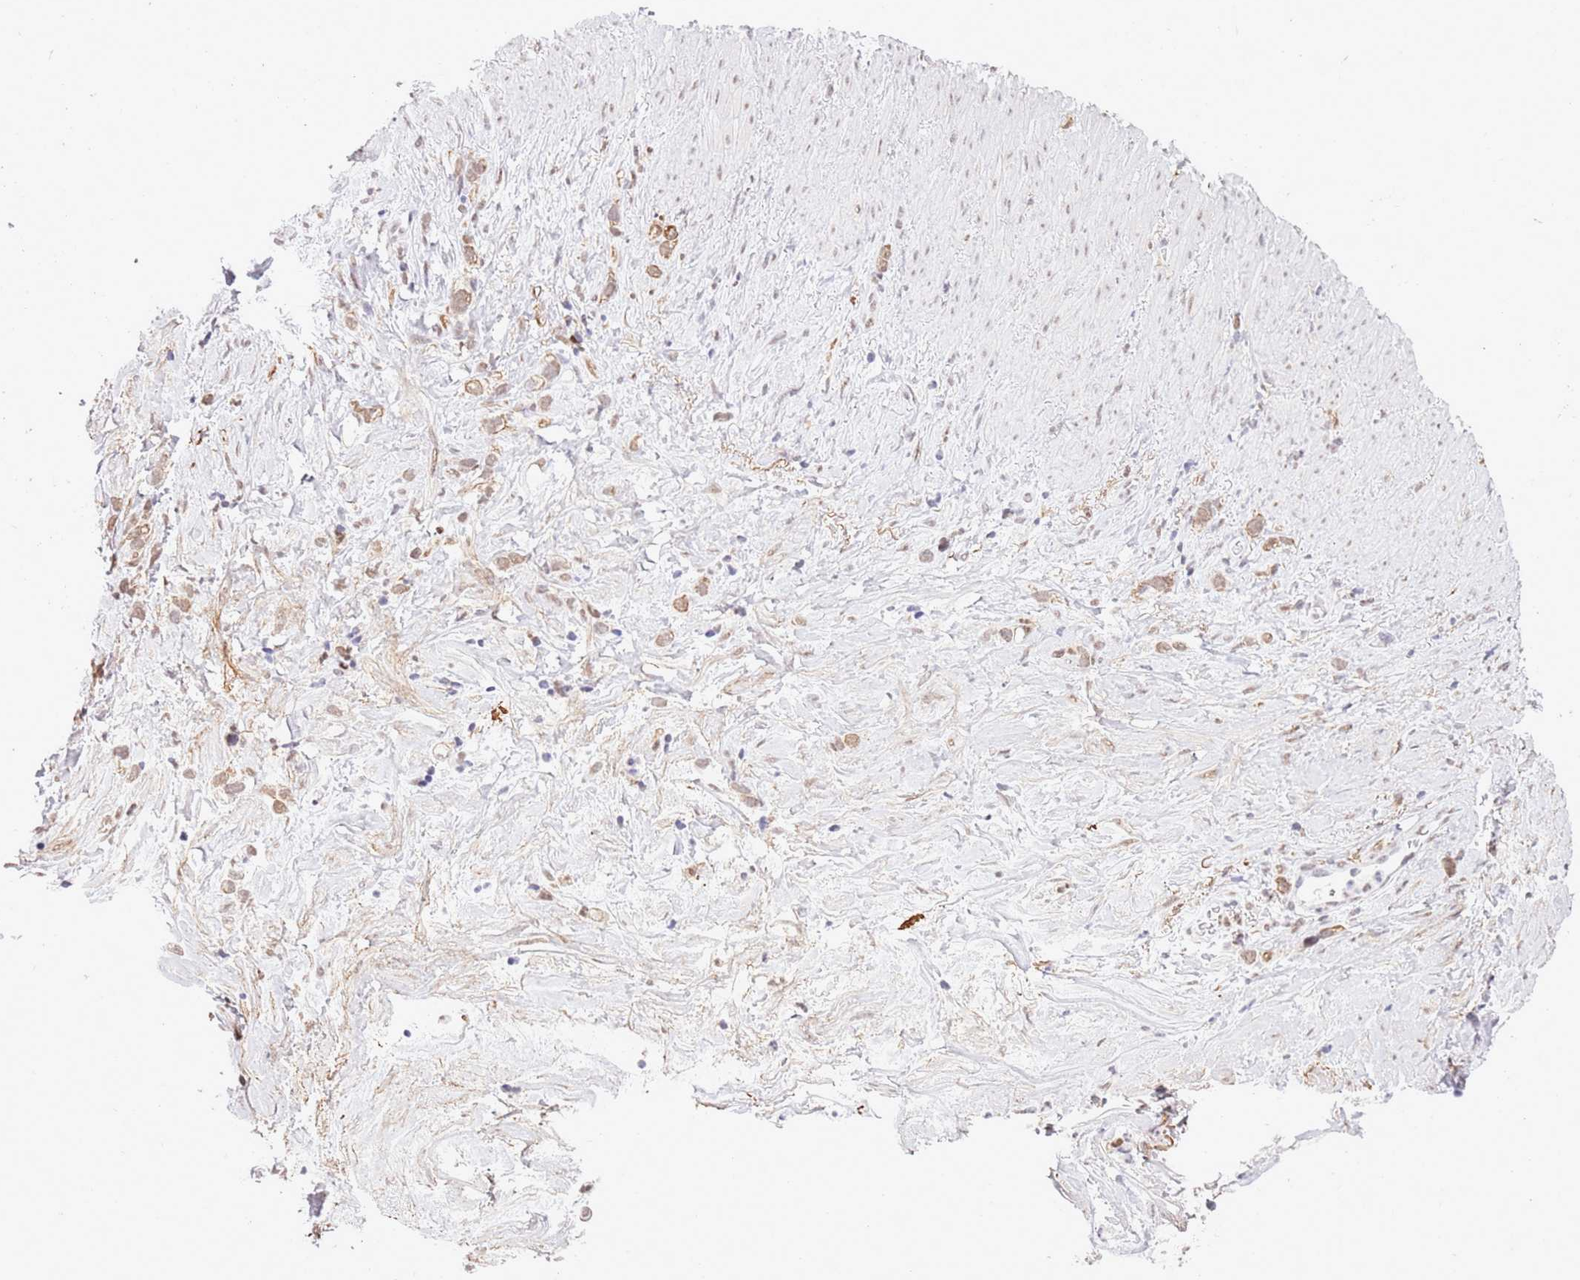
{"staining": {"intensity": "moderate", "quantity": ">75%", "location": "nuclear"}, "tissue": "stomach cancer", "cell_type": "Tumor cells", "image_type": "cancer", "snomed": [{"axis": "morphology", "description": "Adenocarcinoma, NOS"}, {"axis": "topography", "description": "Stomach"}], "caption": "This is a micrograph of IHC staining of stomach adenocarcinoma, which shows moderate positivity in the nuclear of tumor cells.", "gene": "TRIM32", "patient": {"sex": "female", "age": 65}}